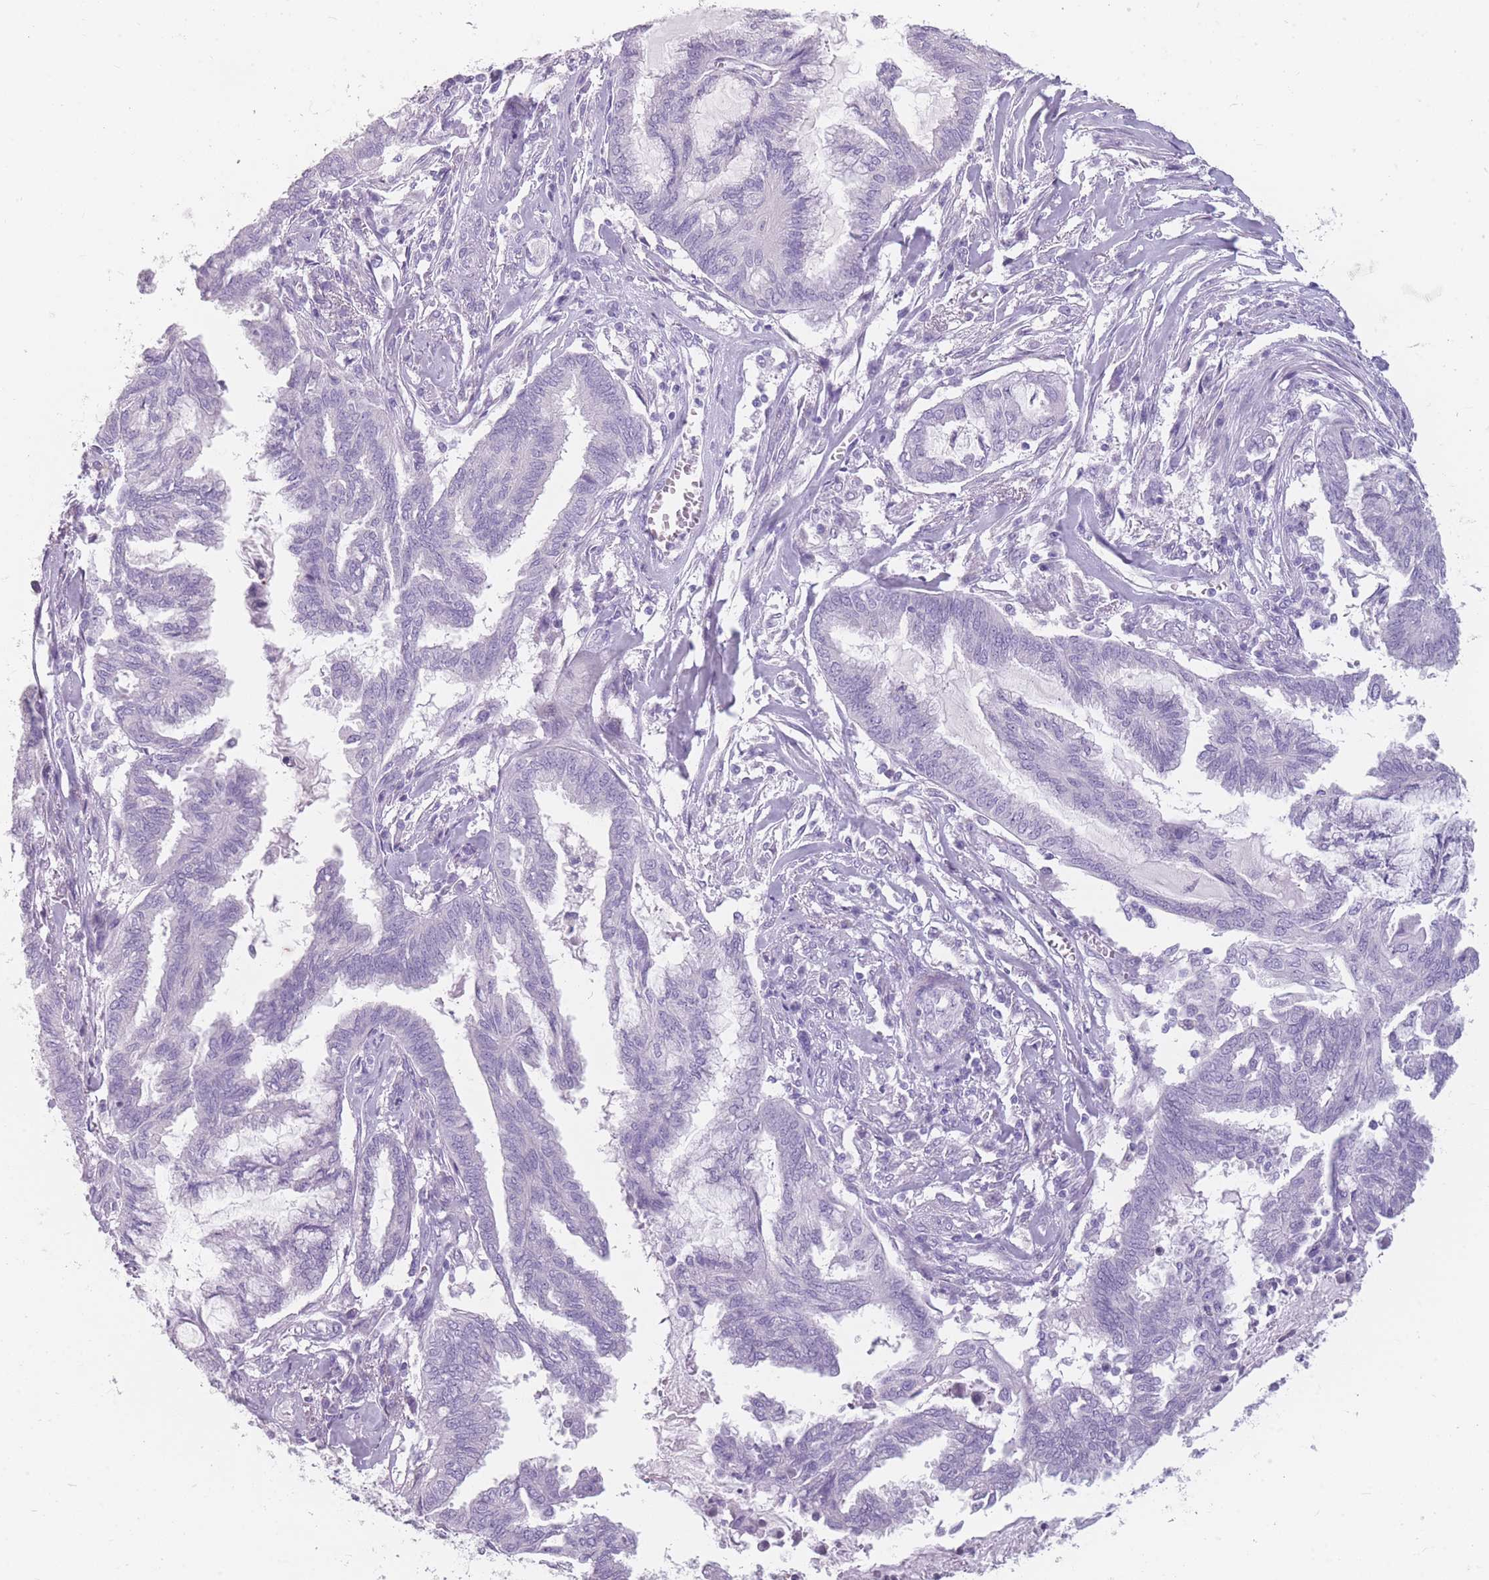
{"staining": {"intensity": "negative", "quantity": "none", "location": "none"}, "tissue": "endometrial cancer", "cell_type": "Tumor cells", "image_type": "cancer", "snomed": [{"axis": "morphology", "description": "Adenocarcinoma, NOS"}, {"axis": "topography", "description": "Endometrium"}], "caption": "This micrograph is of adenocarcinoma (endometrial) stained with IHC to label a protein in brown with the nuclei are counter-stained blue. There is no staining in tumor cells. Brightfield microscopy of IHC stained with DAB (3,3'-diaminobenzidine) (brown) and hematoxylin (blue), captured at high magnification.", "gene": "CCNO", "patient": {"sex": "female", "age": 86}}